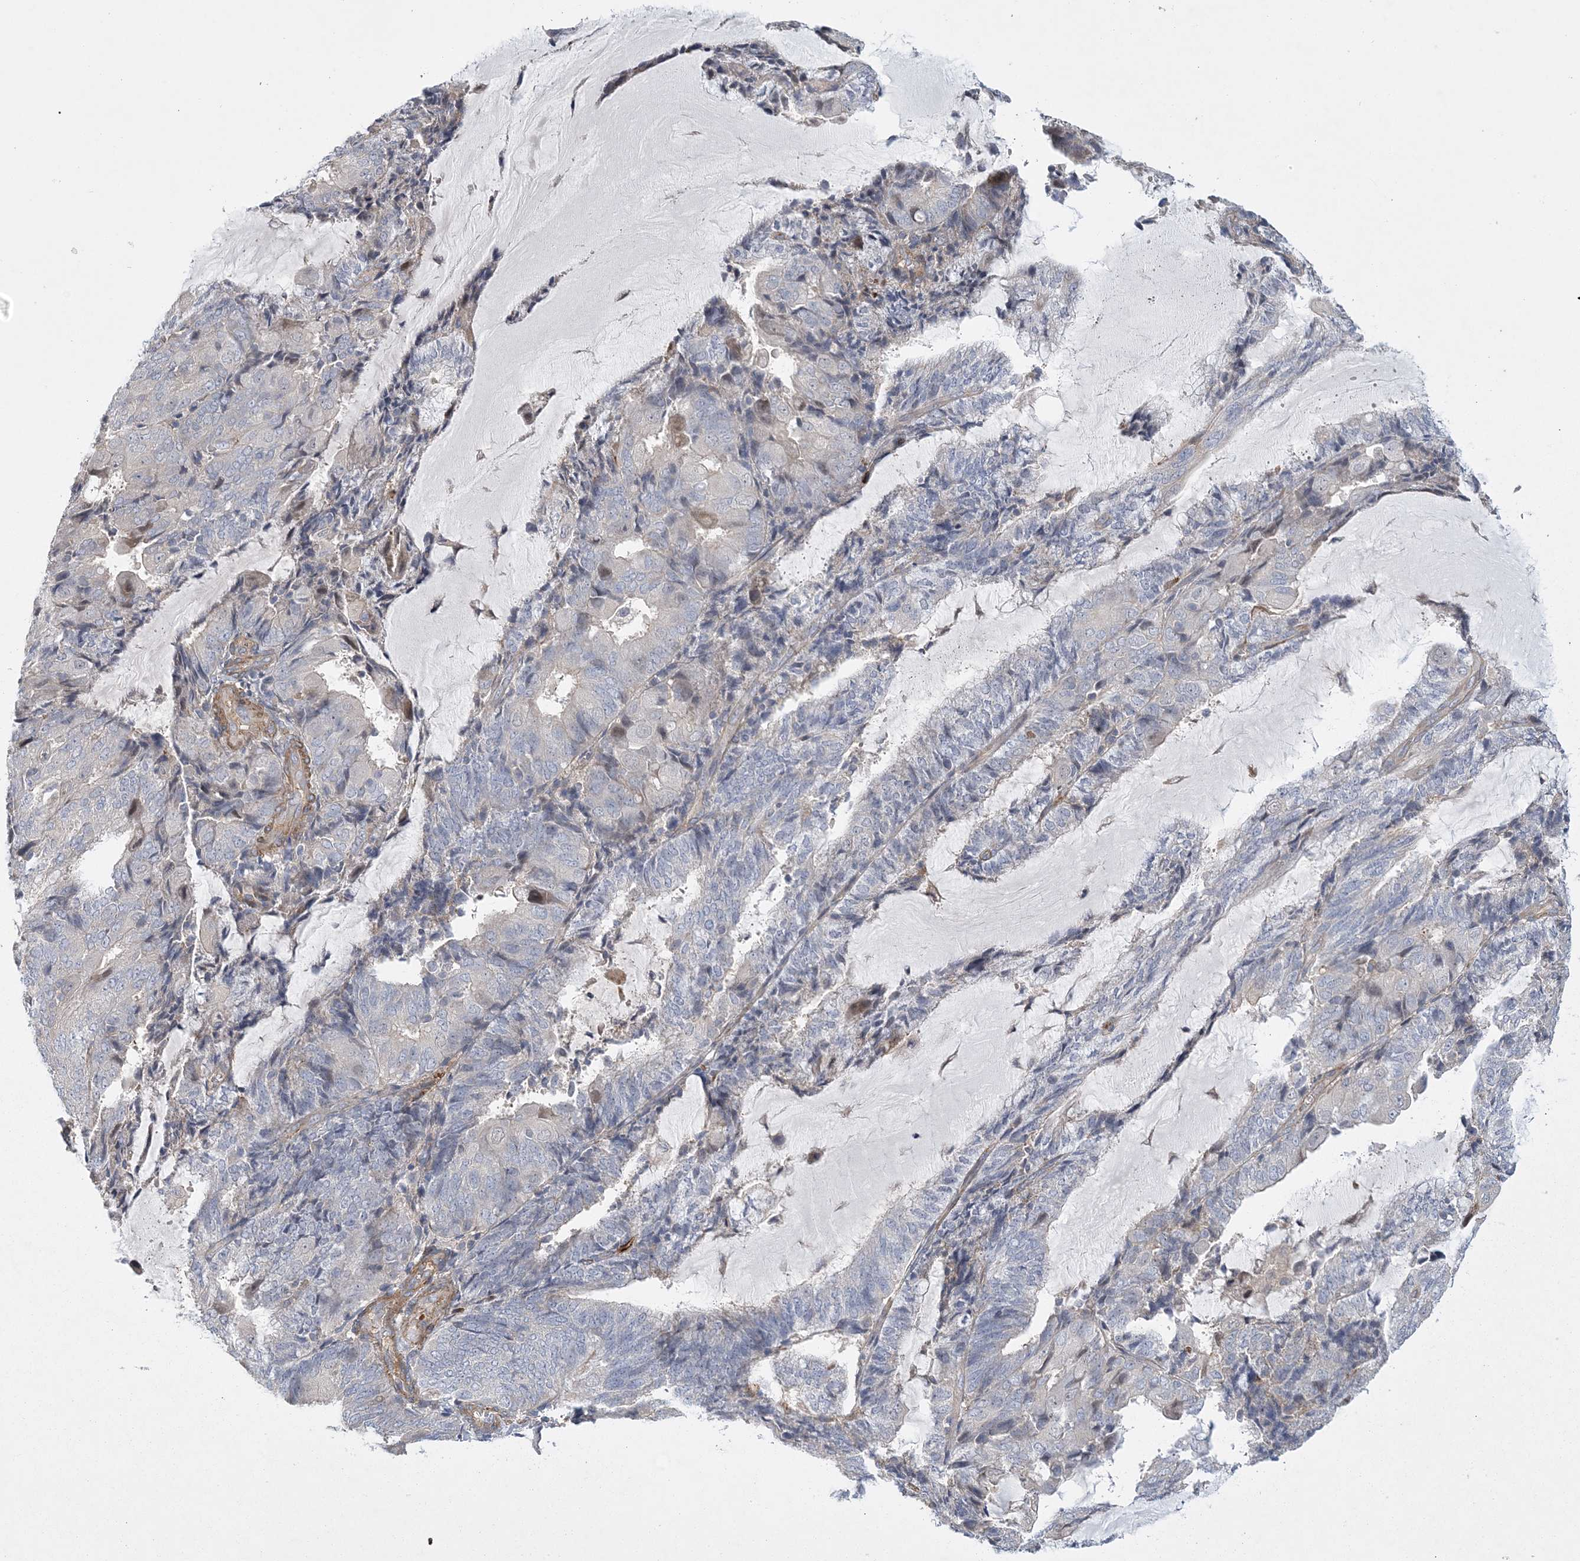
{"staining": {"intensity": "negative", "quantity": "none", "location": "none"}, "tissue": "endometrial cancer", "cell_type": "Tumor cells", "image_type": "cancer", "snomed": [{"axis": "morphology", "description": "Adenocarcinoma, NOS"}, {"axis": "topography", "description": "Endometrium"}], "caption": "IHC photomicrograph of endometrial adenocarcinoma stained for a protein (brown), which demonstrates no staining in tumor cells.", "gene": "CALN1", "patient": {"sex": "female", "age": 81}}